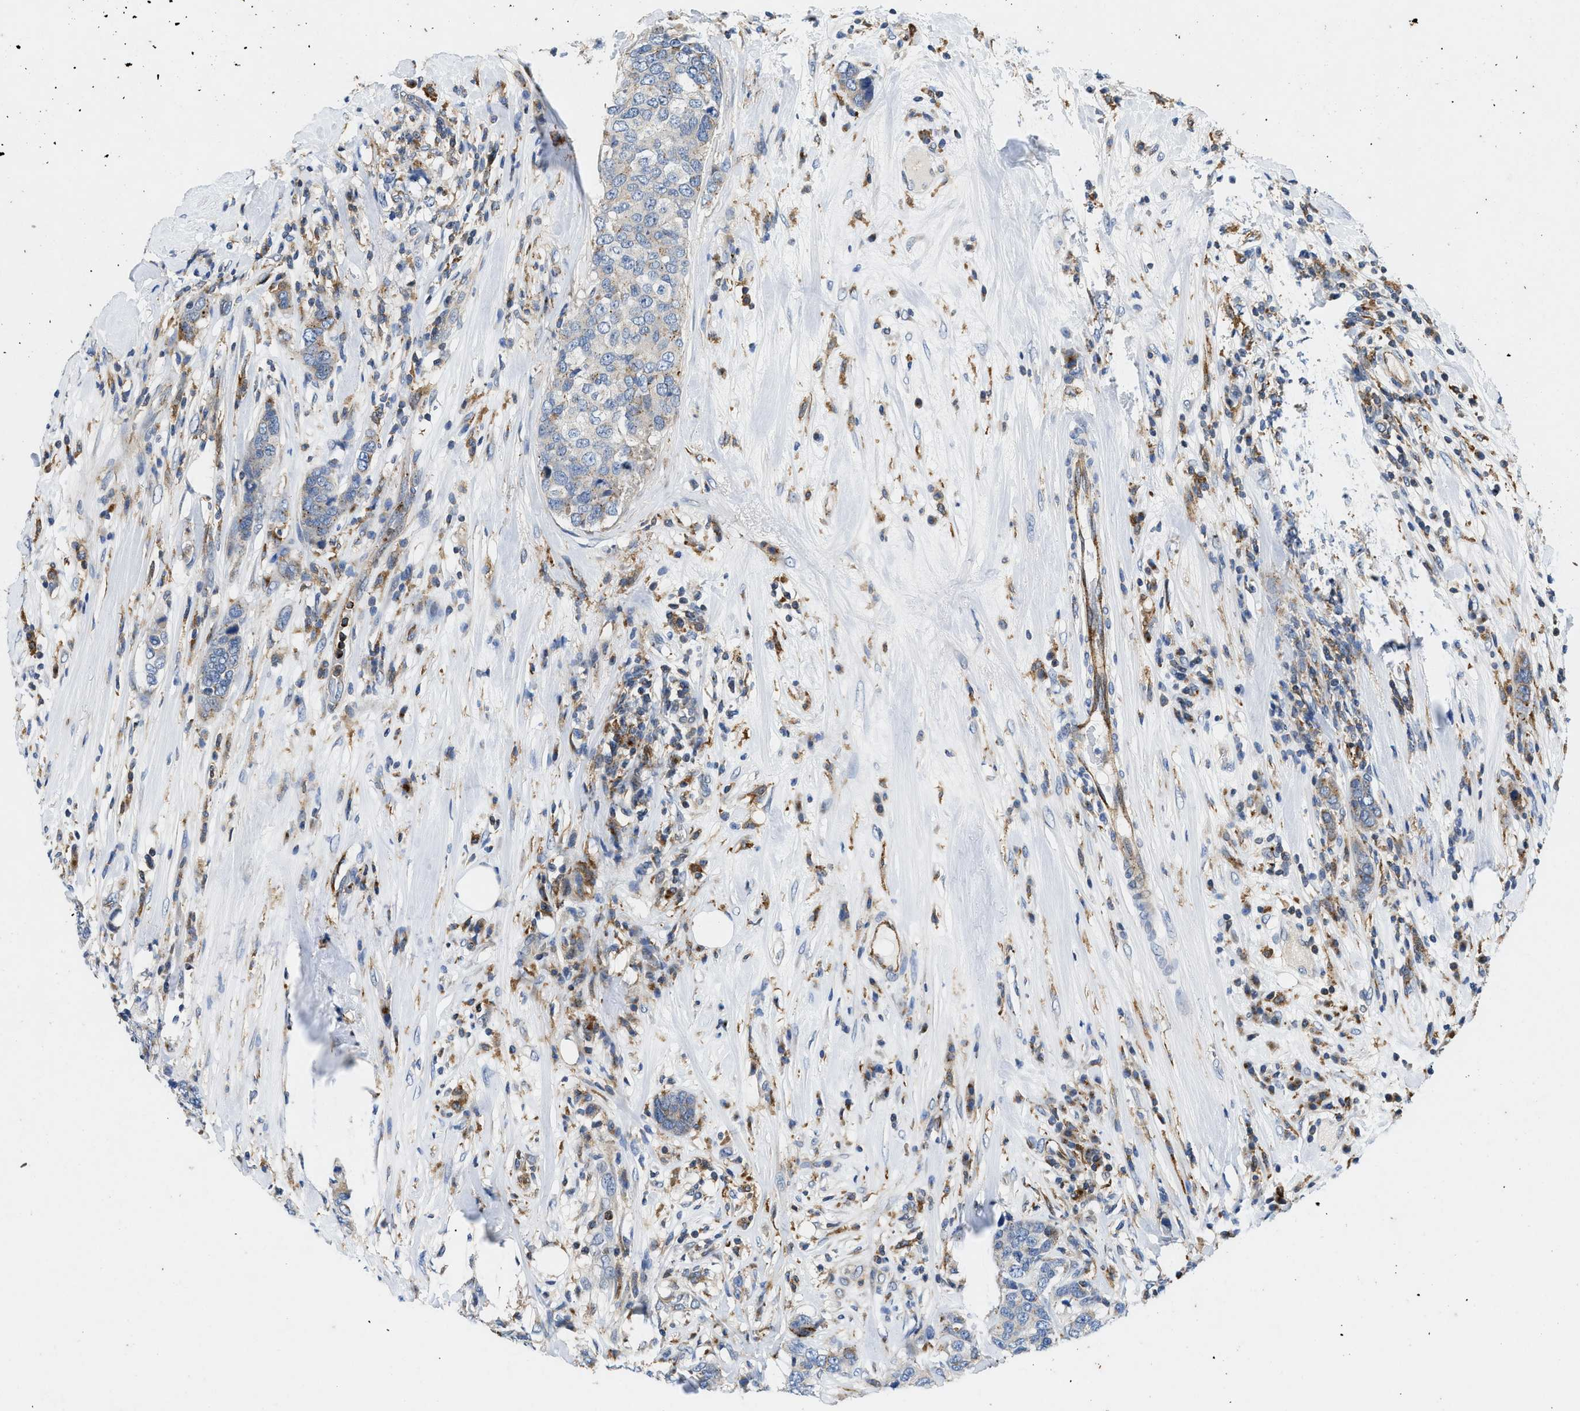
{"staining": {"intensity": "moderate", "quantity": "<25%", "location": "cytoplasmic/membranous"}, "tissue": "breast cancer", "cell_type": "Tumor cells", "image_type": "cancer", "snomed": [{"axis": "morphology", "description": "Lobular carcinoma"}, {"axis": "topography", "description": "Breast"}], "caption": "Tumor cells show low levels of moderate cytoplasmic/membranous expression in approximately <25% of cells in breast lobular carcinoma. (DAB (3,3'-diaminobenzidine) = brown stain, brightfield microscopy at high magnification).", "gene": "ENPP4", "patient": {"sex": "female", "age": 59}}